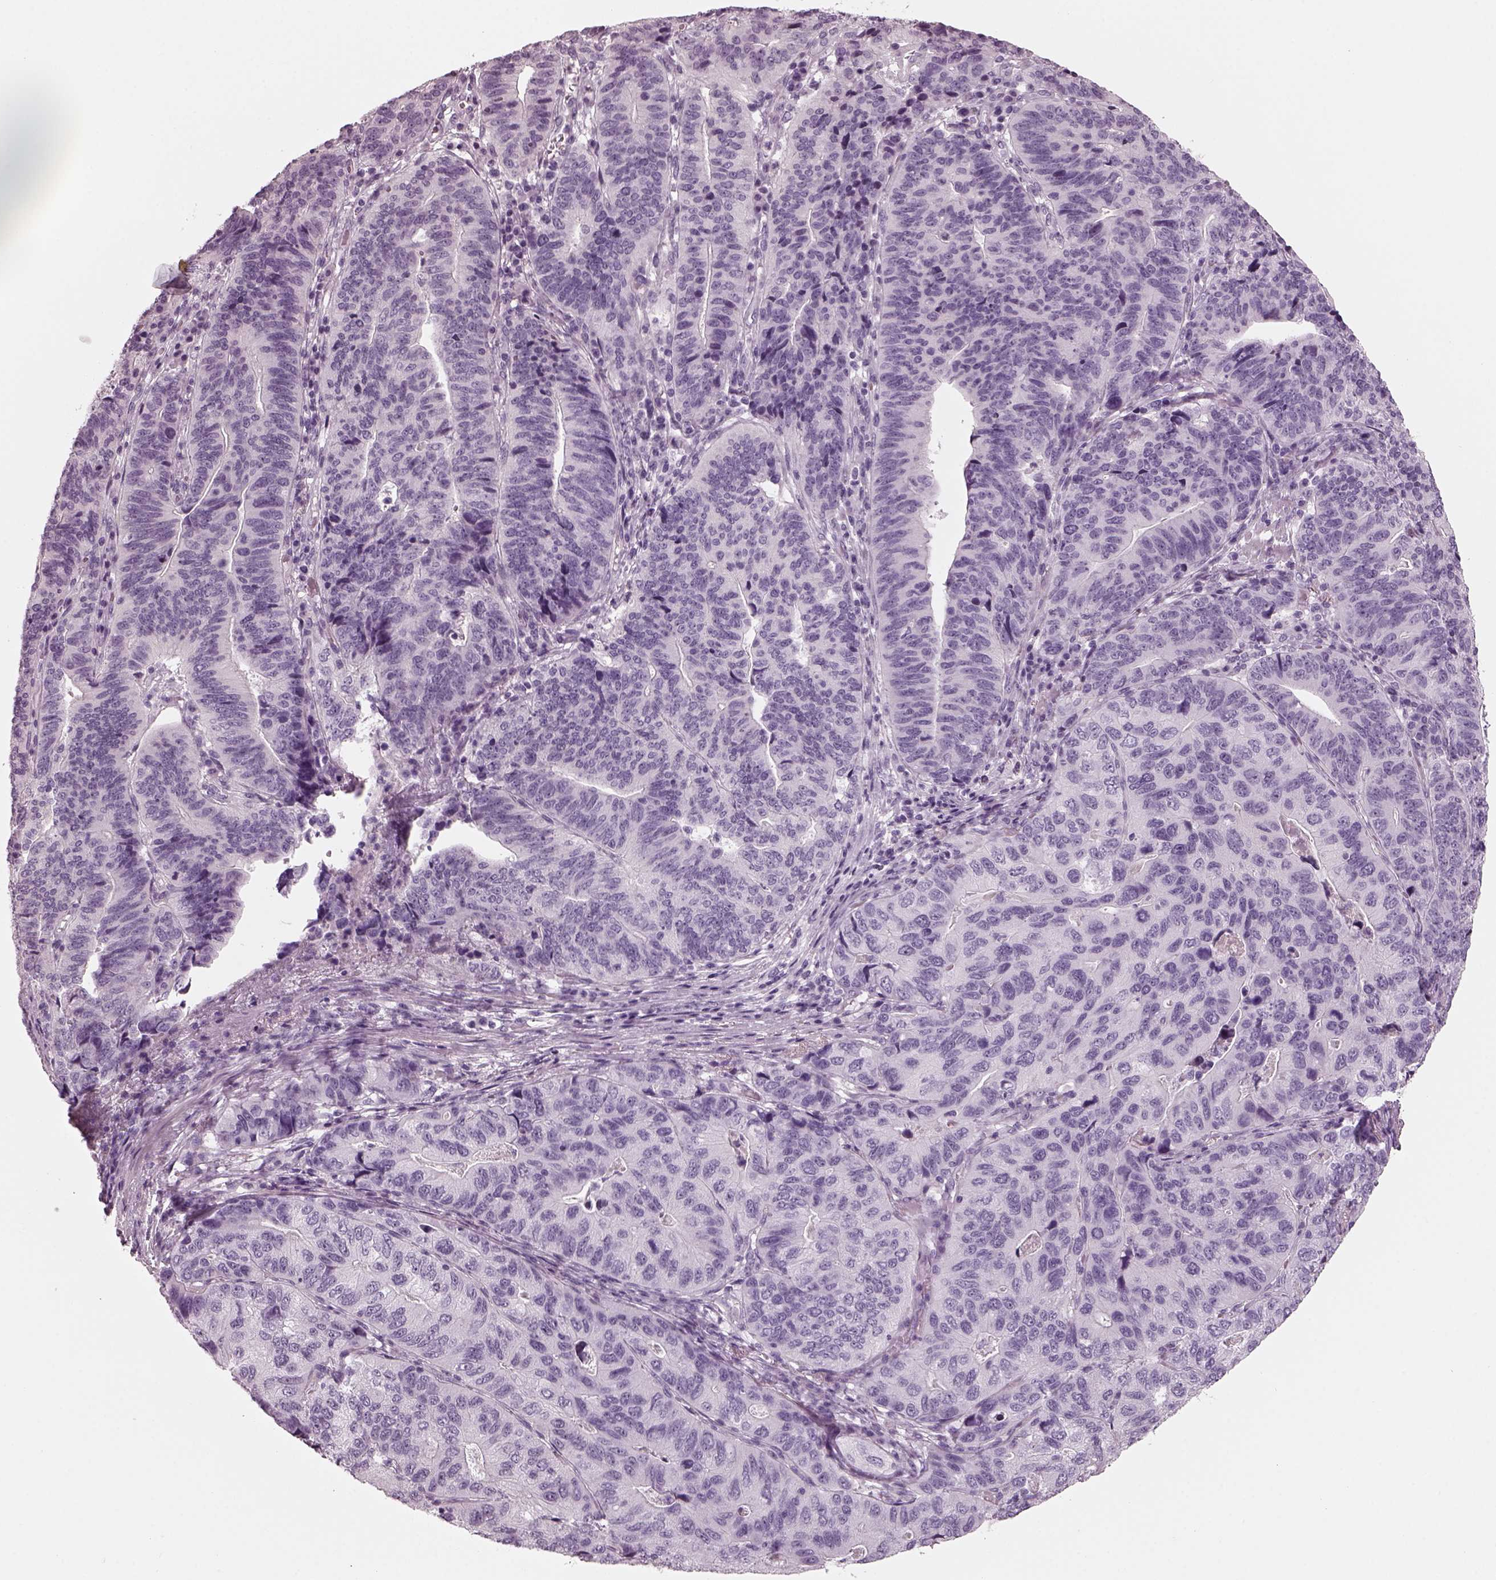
{"staining": {"intensity": "negative", "quantity": "none", "location": "none"}, "tissue": "stomach cancer", "cell_type": "Tumor cells", "image_type": "cancer", "snomed": [{"axis": "morphology", "description": "Adenocarcinoma, NOS"}, {"axis": "topography", "description": "Stomach, upper"}], "caption": "Tumor cells are negative for protein expression in human stomach adenocarcinoma.", "gene": "RCVRN", "patient": {"sex": "female", "age": 67}}